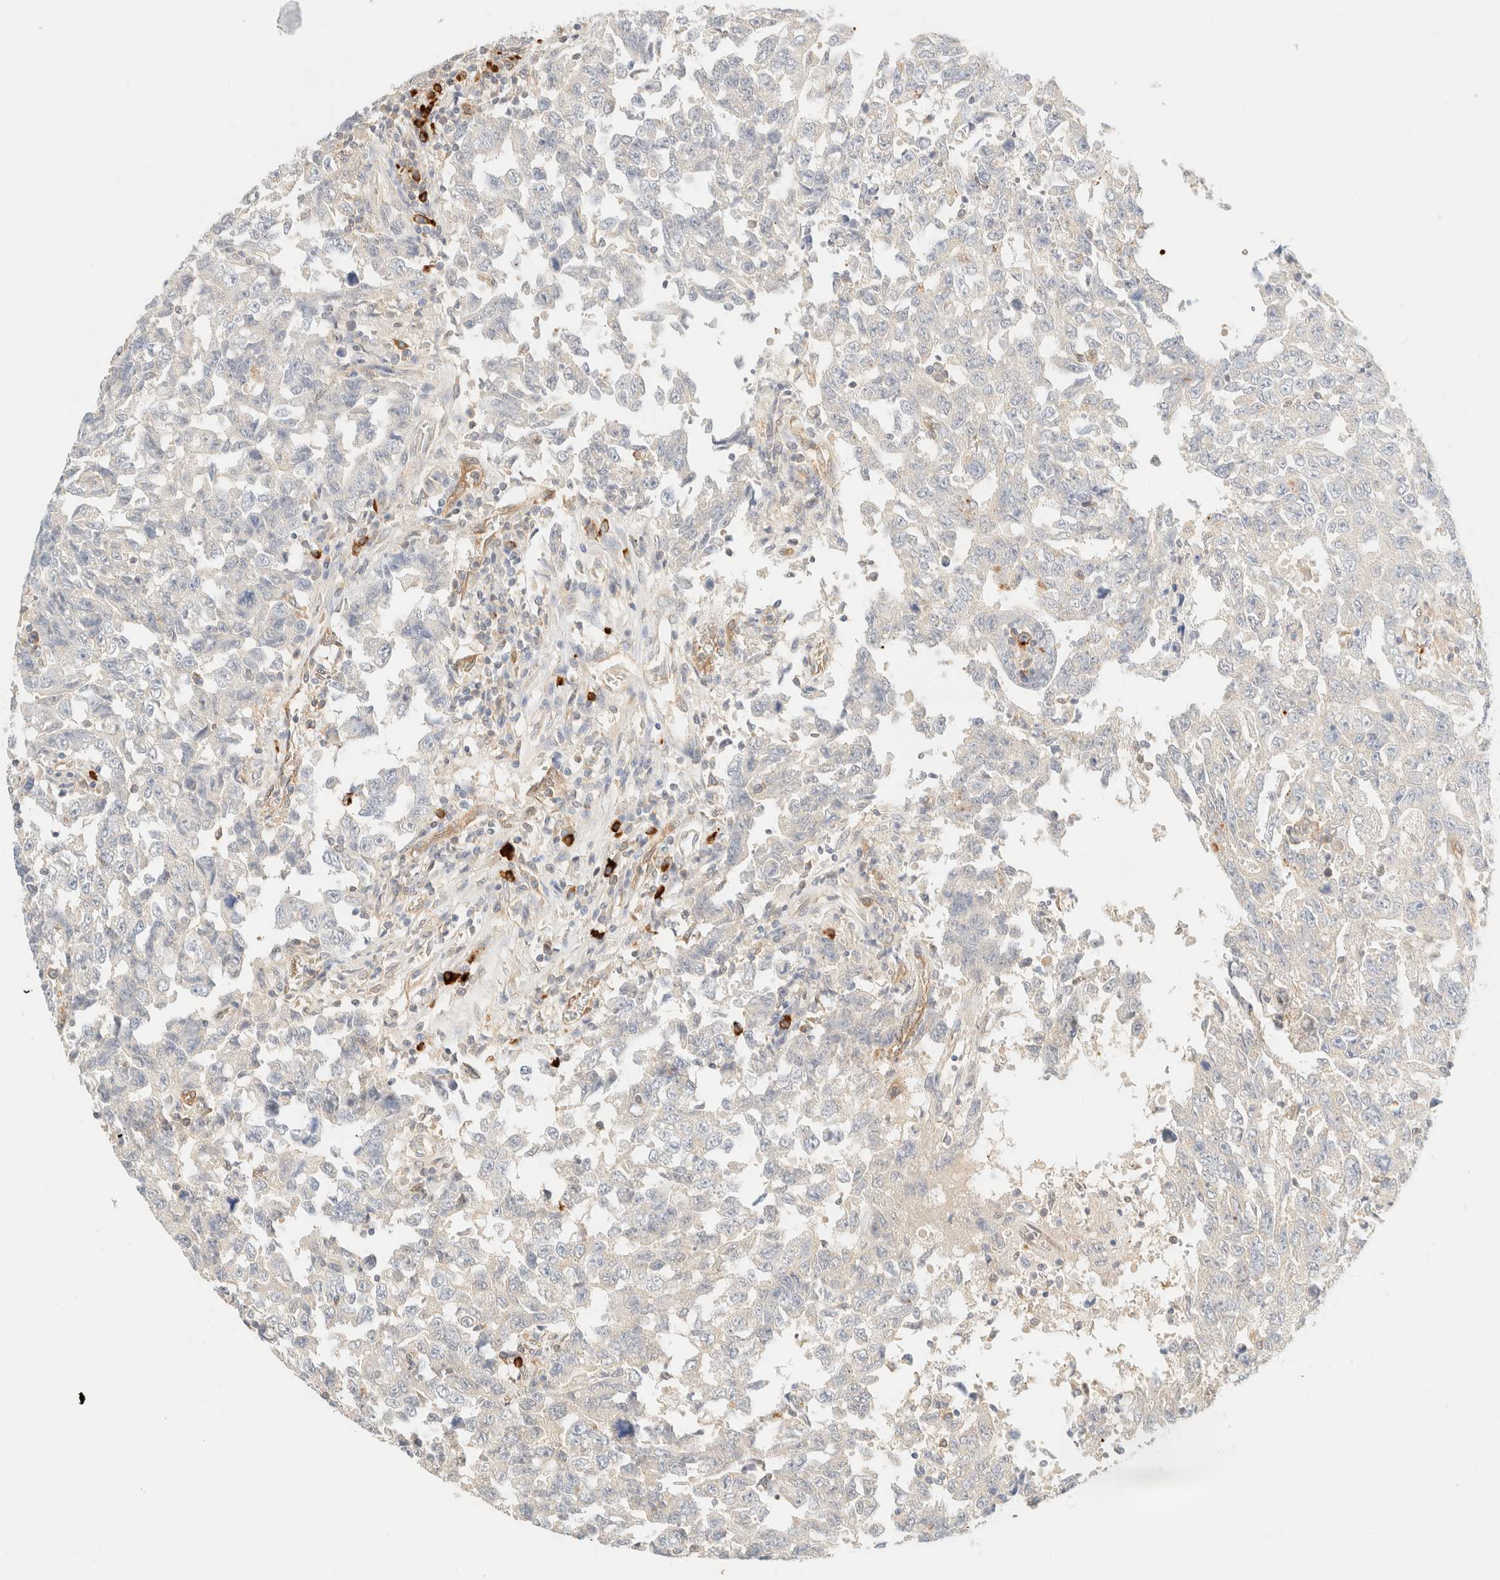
{"staining": {"intensity": "negative", "quantity": "none", "location": "none"}, "tissue": "testis cancer", "cell_type": "Tumor cells", "image_type": "cancer", "snomed": [{"axis": "morphology", "description": "Carcinoma, Embryonal, NOS"}, {"axis": "topography", "description": "Testis"}], "caption": "This micrograph is of embryonal carcinoma (testis) stained with immunohistochemistry (IHC) to label a protein in brown with the nuclei are counter-stained blue. There is no staining in tumor cells. (Brightfield microscopy of DAB (3,3'-diaminobenzidine) immunohistochemistry (IHC) at high magnification).", "gene": "FHOD1", "patient": {"sex": "male", "age": 26}}